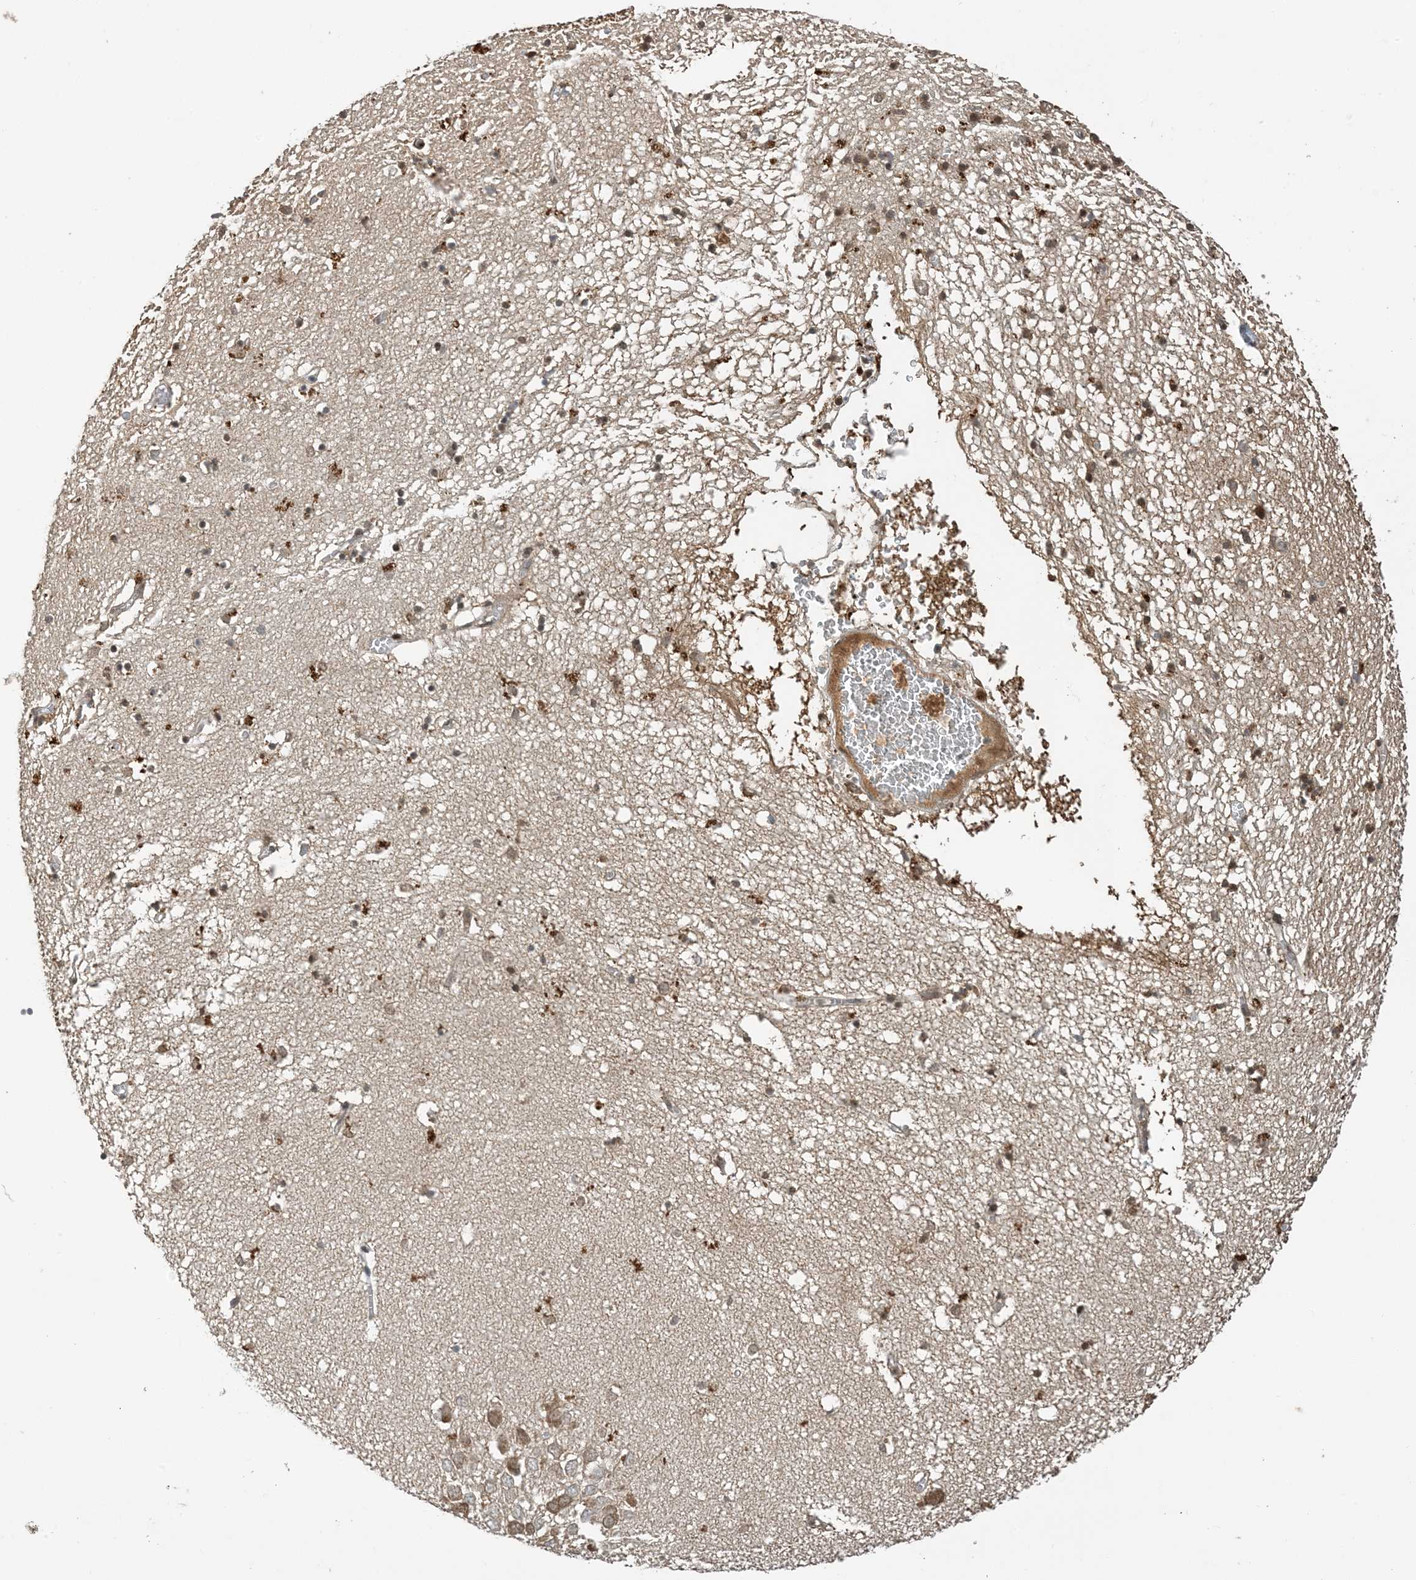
{"staining": {"intensity": "moderate", "quantity": "25%-75%", "location": "cytoplasmic/membranous,nuclear"}, "tissue": "hippocampus", "cell_type": "Glial cells", "image_type": "normal", "snomed": [{"axis": "morphology", "description": "Normal tissue, NOS"}, {"axis": "topography", "description": "Hippocampus"}], "caption": "A high-resolution photomicrograph shows IHC staining of unremarkable hippocampus, which shows moderate cytoplasmic/membranous,nuclear expression in about 25%-75% of glial cells. (DAB (3,3'-diaminobenzidine) IHC, brown staining for protein, blue staining for nuclei).", "gene": "ACYP2", "patient": {"sex": "male", "age": 70}}